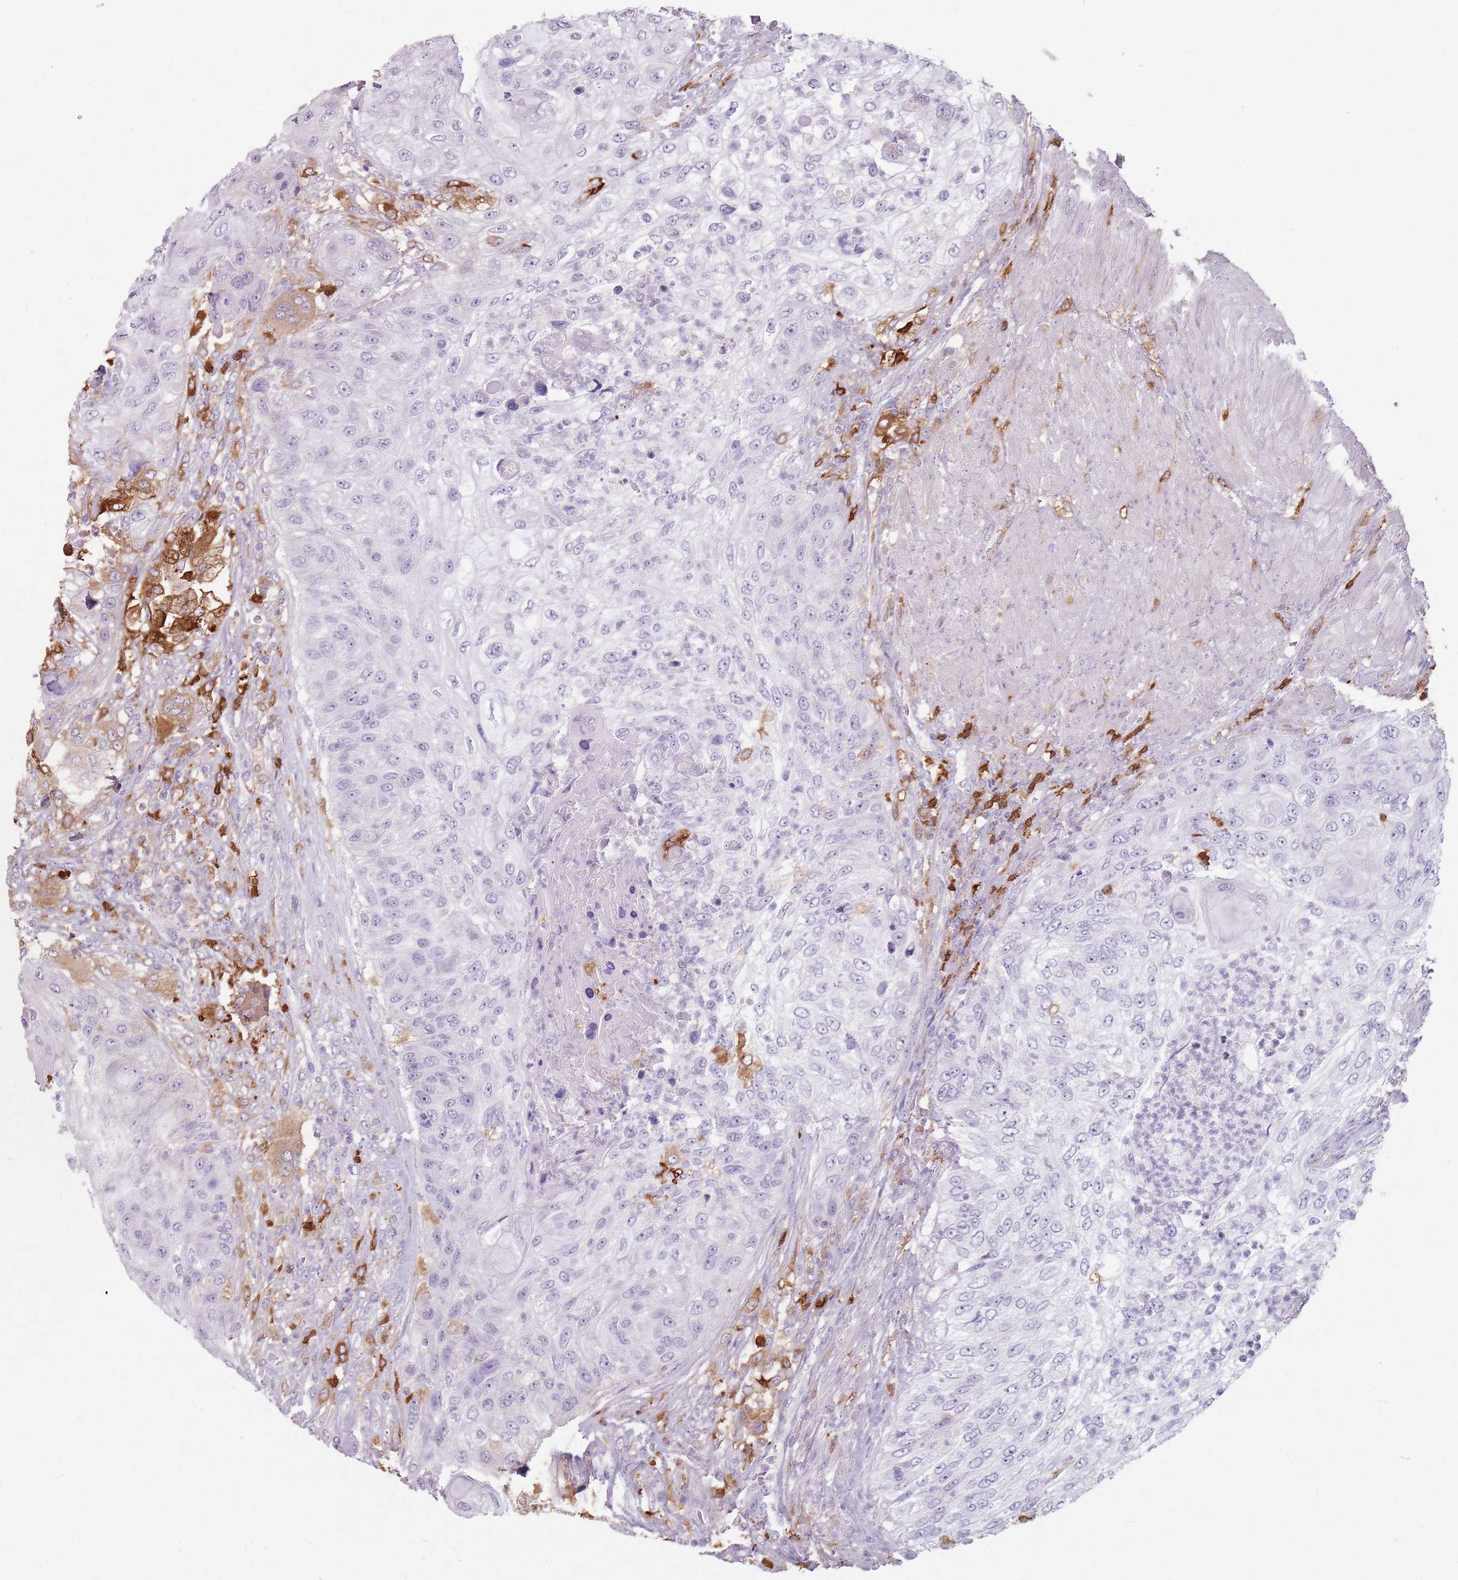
{"staining": {"intensity": "negative", "quantity": "none", "location": "none"}, "tissue": "urothelial cancer", "cell_type": "Tumor cells", "image_type": "cancer", "snomed": [{"axis": "morphology", "description": "Urothelial carcinoma, High grade"}, {"axis": "topography", "description": "Urinary bladder"}], "caption": "A histopathology image of urothelial cancer stained for a protein demonstrates no brown staining in tumor cells.", "gene": "GDPGP1", "patient": {"sex": "female", "age": 60}}